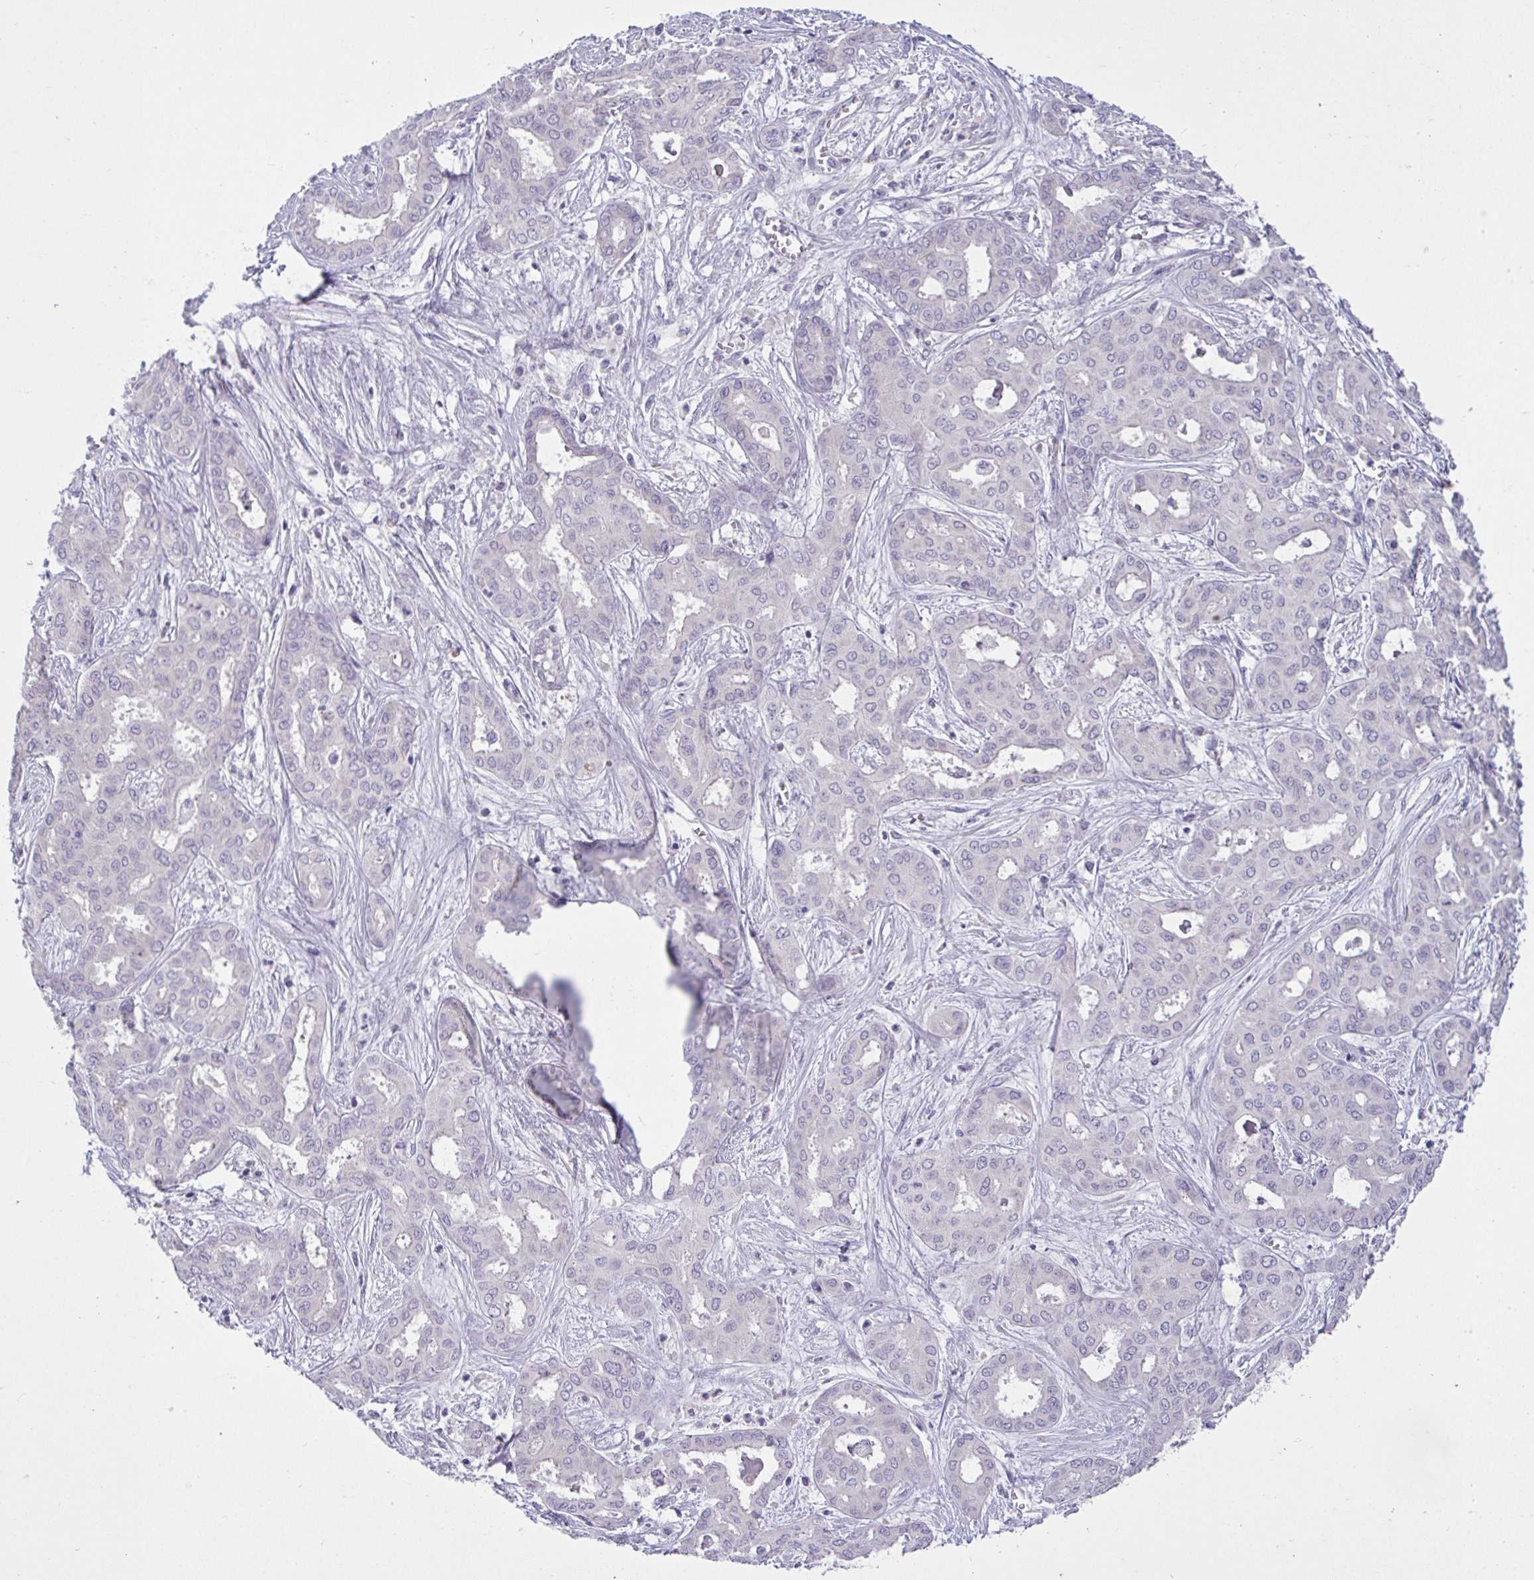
{"staining": {"intensity": "negative", "quantity": "none", "location": "none"}, "tissue": "liver cancer", "cell_type": "Tumor cells", "image_type": "cancer", "snomed": [{"axis": "morphology", "description": "Cholangiocarcinoma"}, {"axis": "topography", "description": "Liver"}], "caption": "Tumor cells are negative for protein expression in human cholangiocarcinoma (liver). Brightfield microscopy of immunohistochemistry stained with DAB (brown) and hematoxylin (blue), captured at high magnification.", "gene": "C4orf33", "patient": {"sex": "female", "age": 64}}